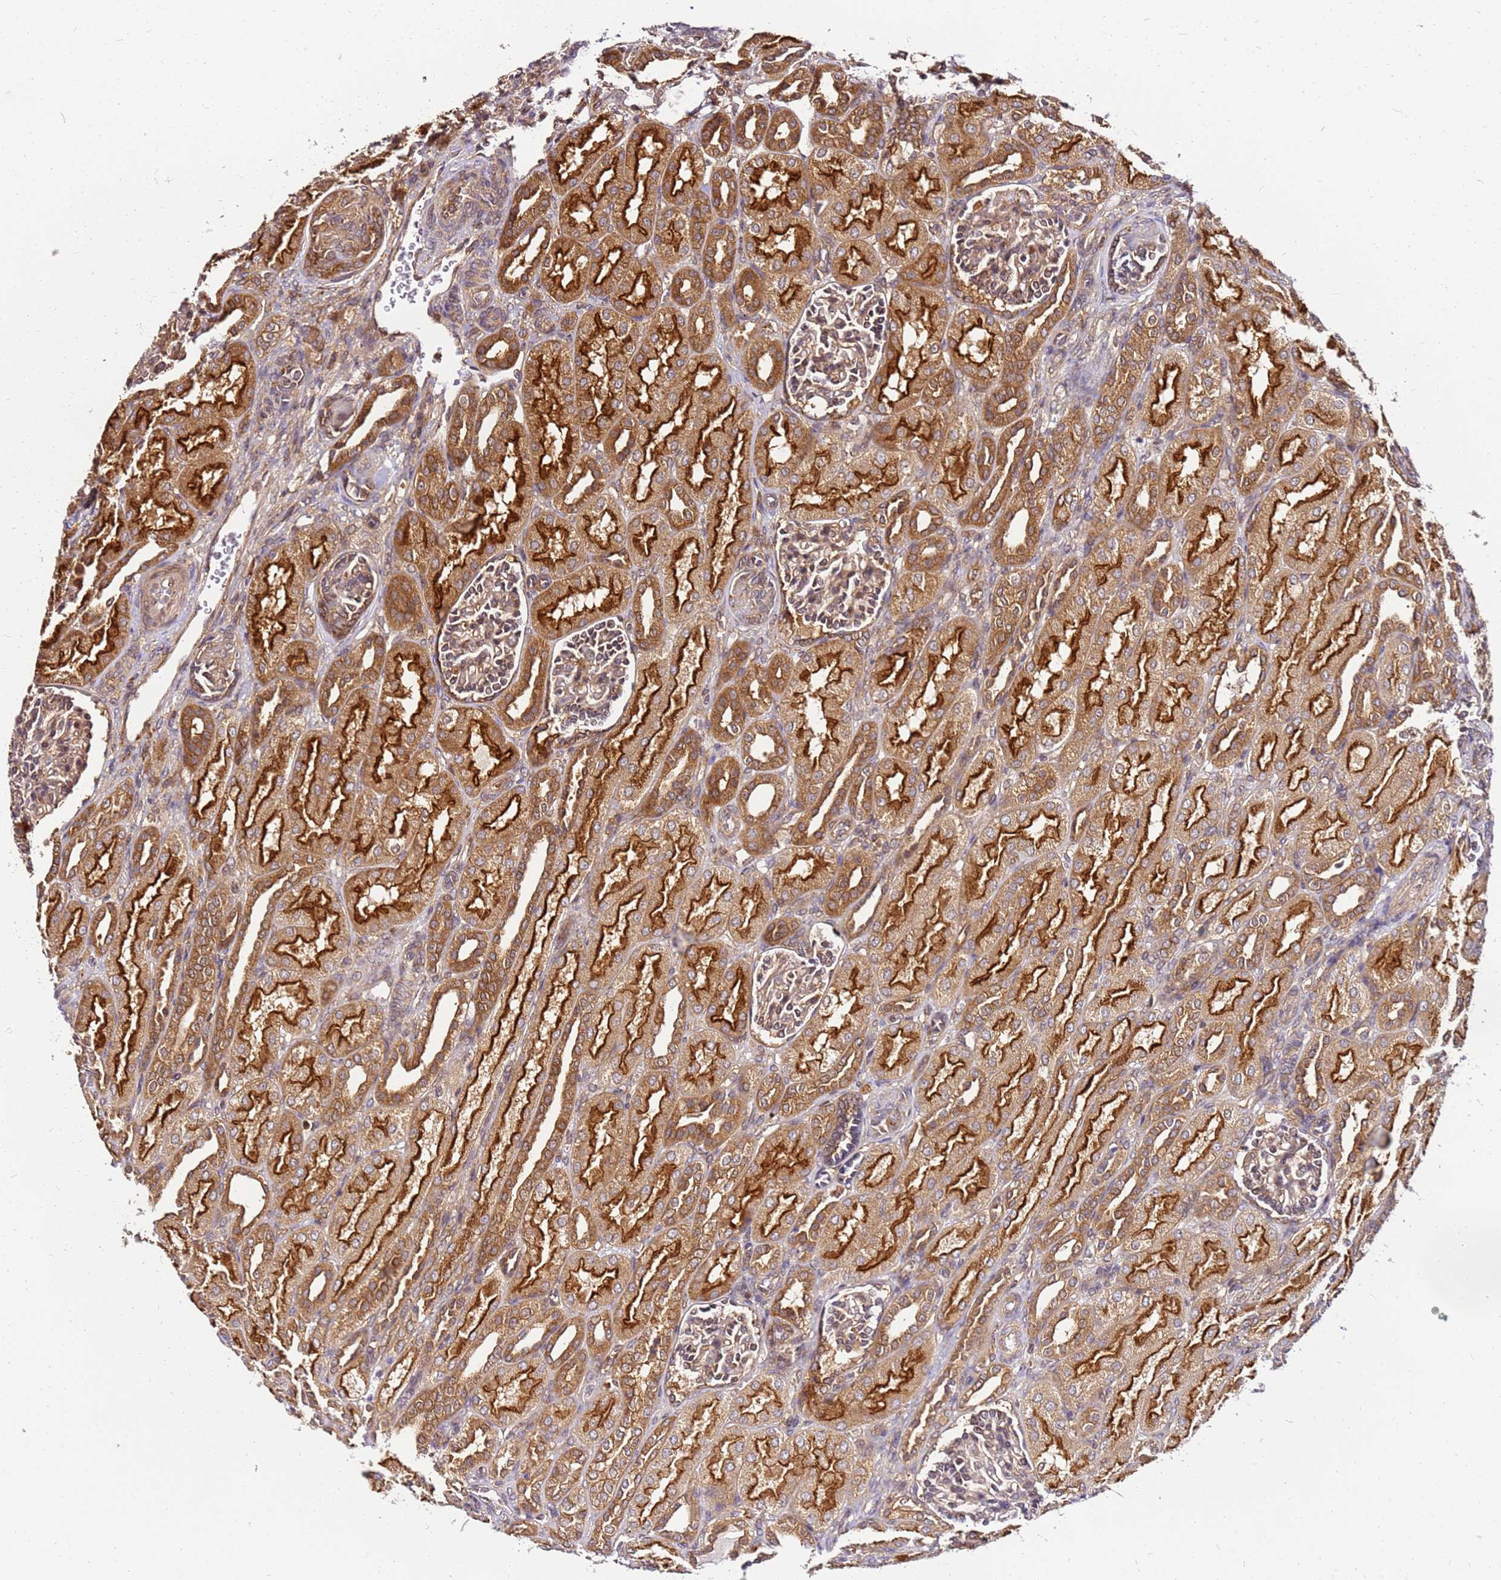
{"staining": {"intensity": "weak", "quantity": "25%-75%", "location": "cytoplasmic/membranous"}, "tissue": "kidney", "cell_type": "Cells in glomeruli", "image_type": "normal", "snomed": [{"axis": "morphology", "description": "Normal tissue, NOS"}, {"axis": "morphology", "description": "Neoplasm, malignant, NOS"}, {"axis": "topography", "description": "Kidney"}], "caption": "Immunohistochemistry of unremarkable kidney shows low levels of weak cytoplasmic/membranous expression in approximately 25%-75% of cells in glomeruli. (IHC, brightfield microscopy, high magnification).", "gene": "PIH1D1", "patient": {"sex": "female", "age": 1}}